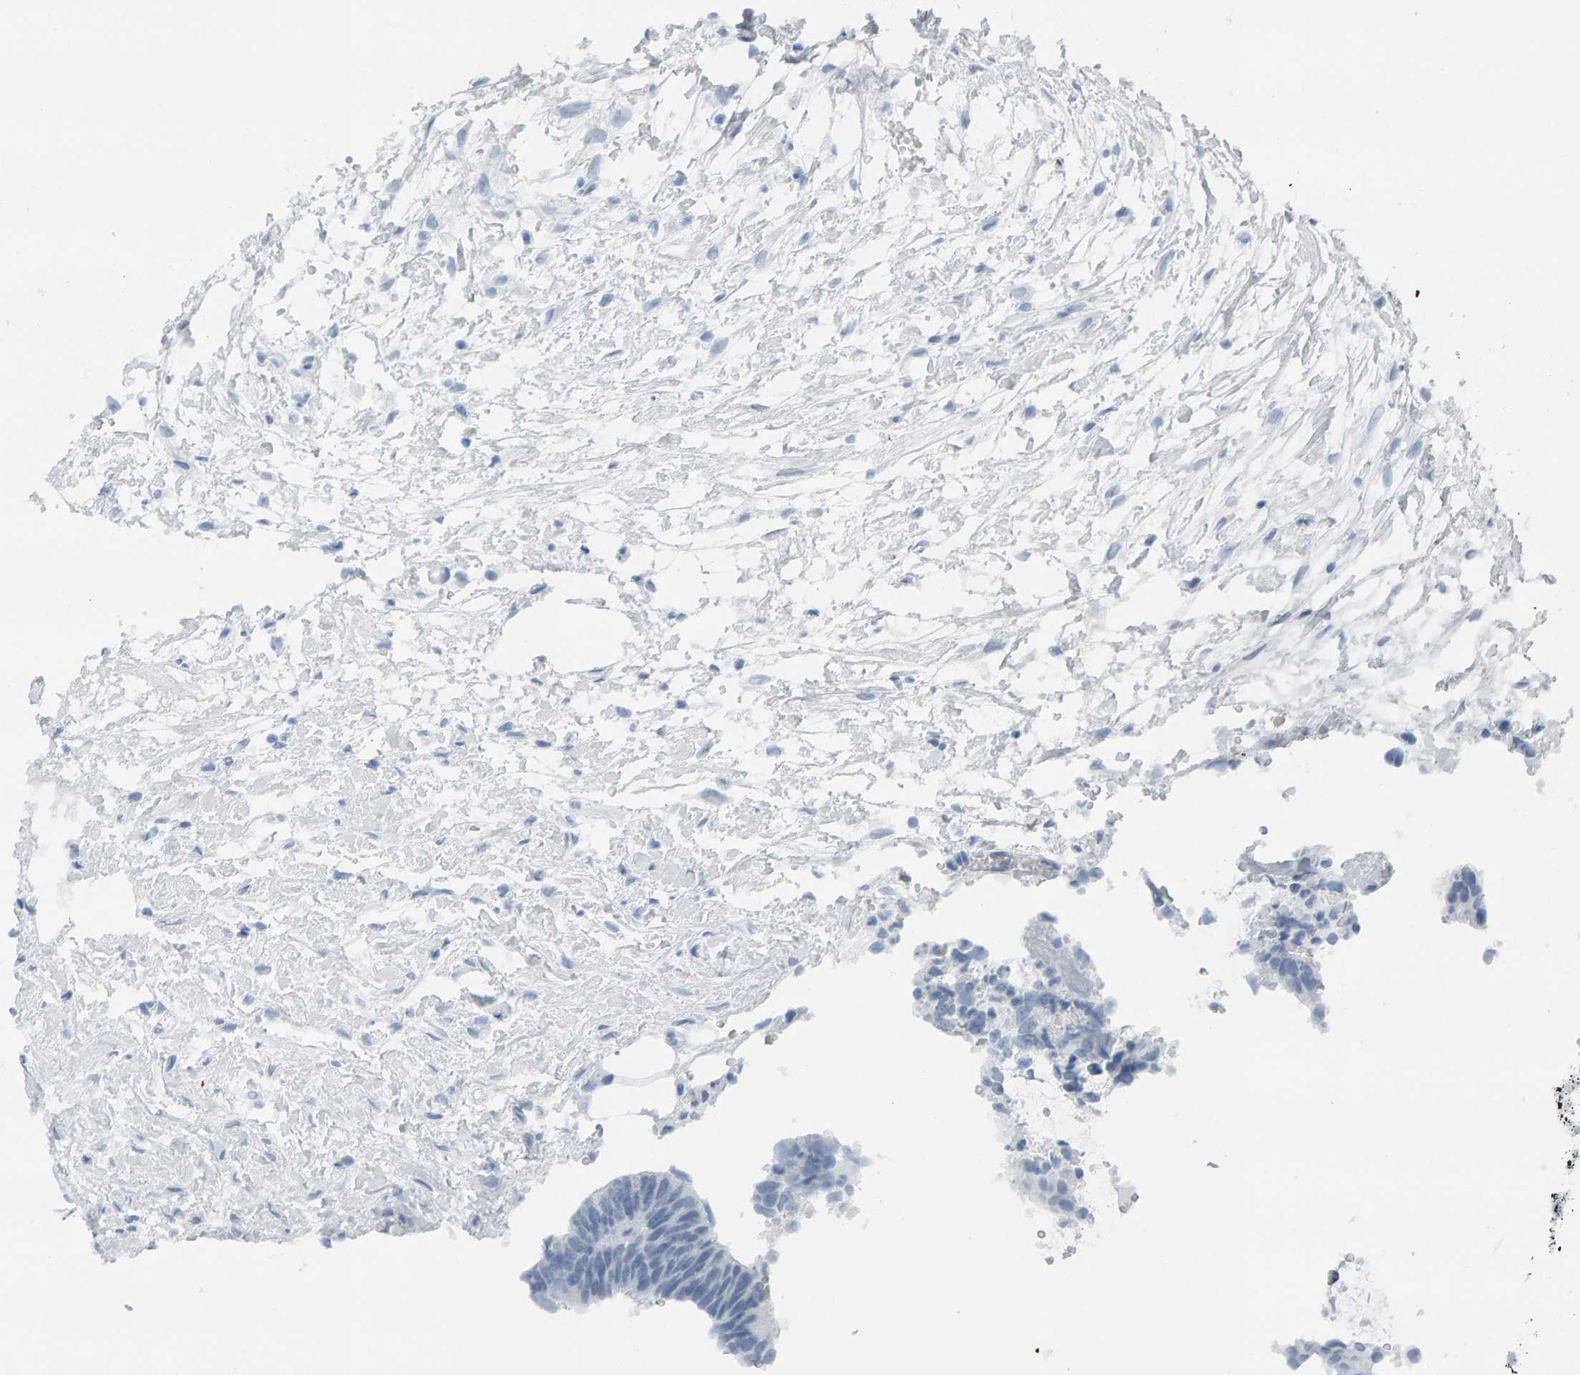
{"staining": {"intensity": "negative", "quantity": "none", "location": "none"}, "tissue": "colorectal cancer", "cell_type": "Tumor cells", "image_type": "cancer", "snomed": [{"axis": "morphology", "description": "Adenocarcinoma, NOS"}, {"axis": "topography", "description": "Colon"}], "caption": "DAB immunohistochemical staining of colorectal adenocarcinoma demonstrates no significant positivity in tumor cells.", "gene": "SPACA3", "patient": {"sex": "male", "age": 56}}